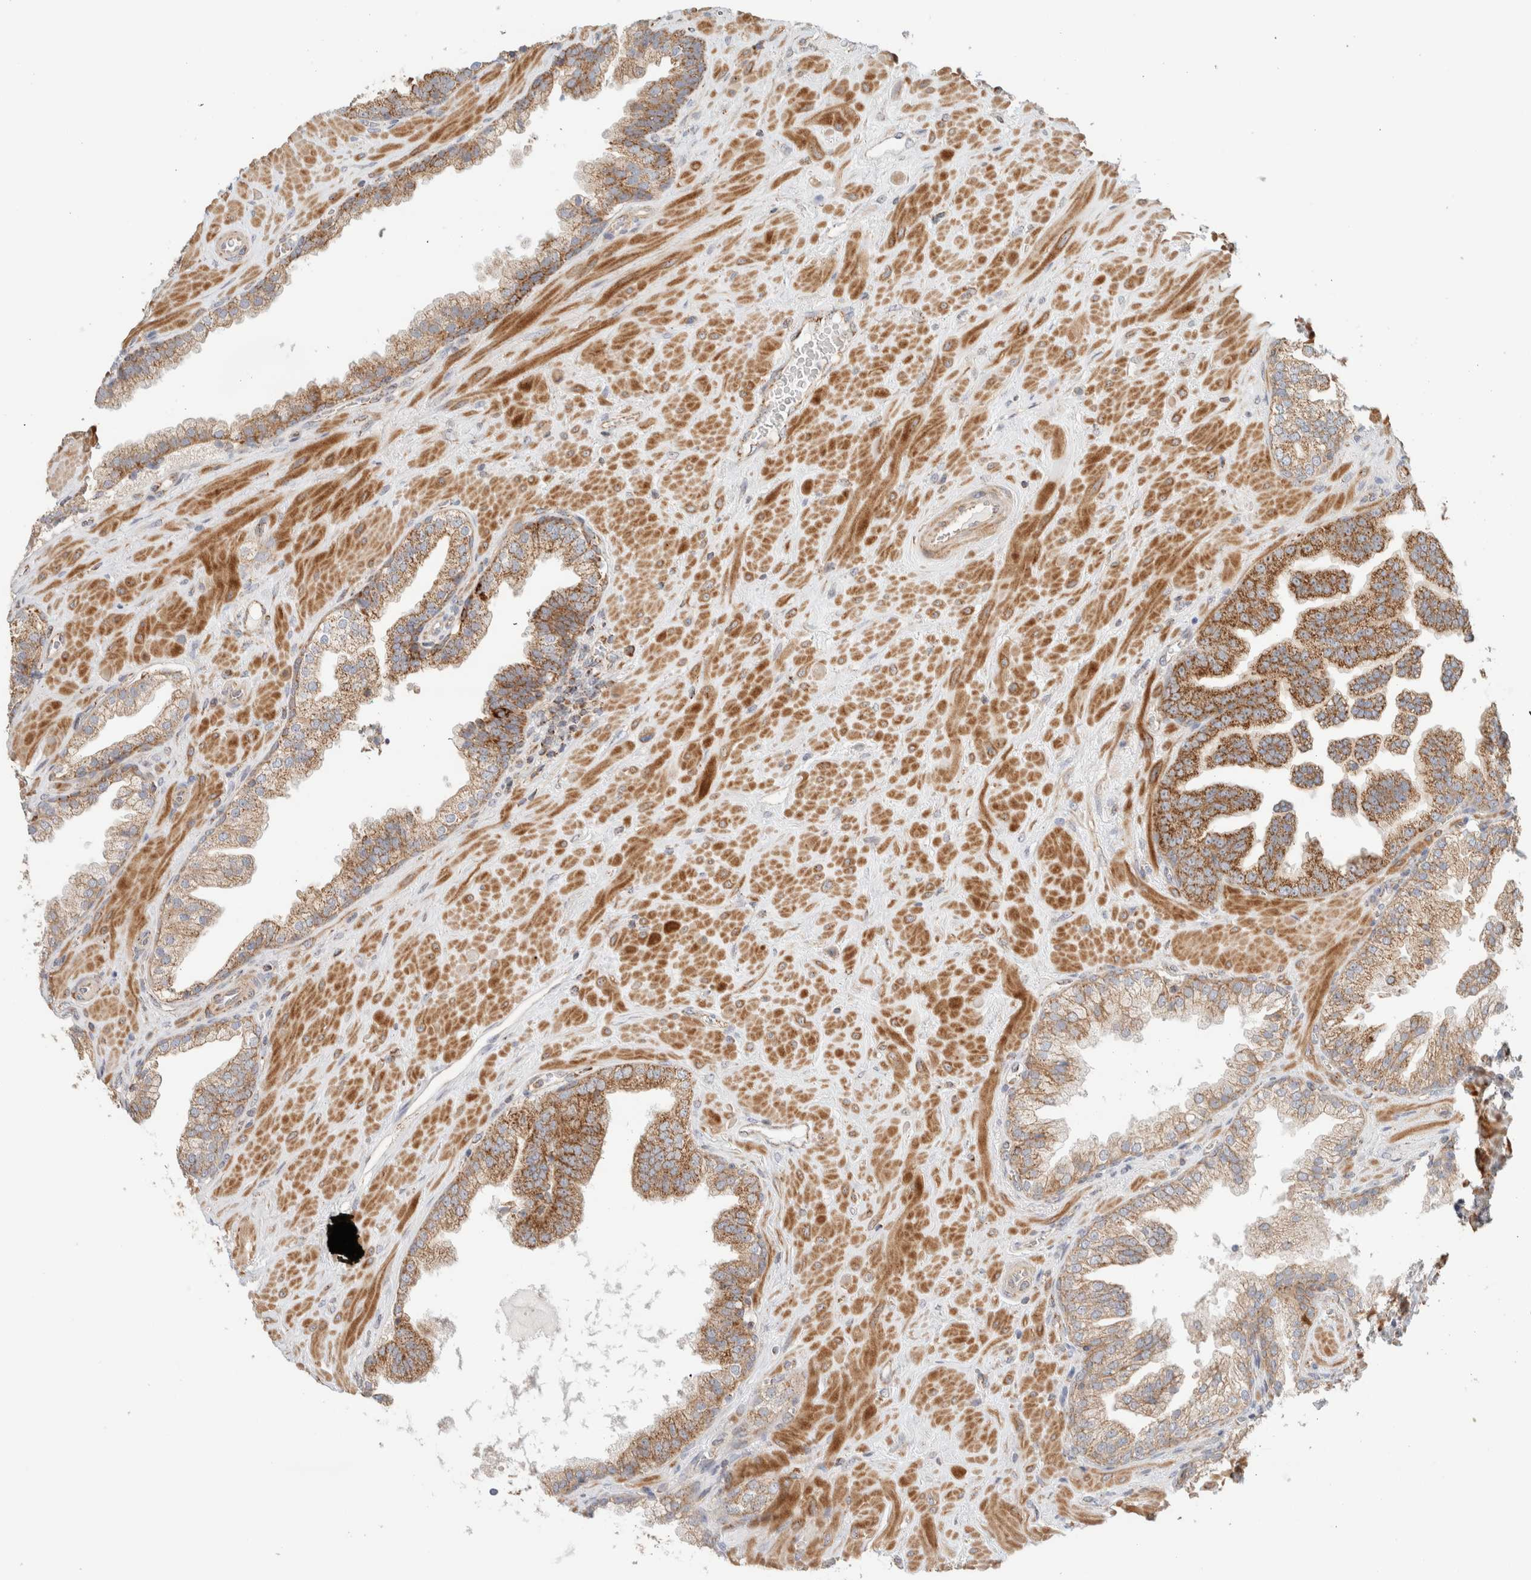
{"staining": {"intensity": "strong", "quantity": "25%-75%", "location": "cytoplasmic/membranous"}, "tissue": "prostate cancer", "cell_type": "Tumor cells", "image_type": "cancer", "snomed": [{"axis": "morphology", "description": "Adenocarcinoma, Low grade"}, {"axis": "topography", "description": "Prostate"}], "caption": "Immunohistochemistry of prostate cancer reveals high levels of strong cytoplasmic/membranous expression in approximately 25%-75% of tumor cells.", "gene": "MRM3", "patient": {"sex": "male", "age": 71}}